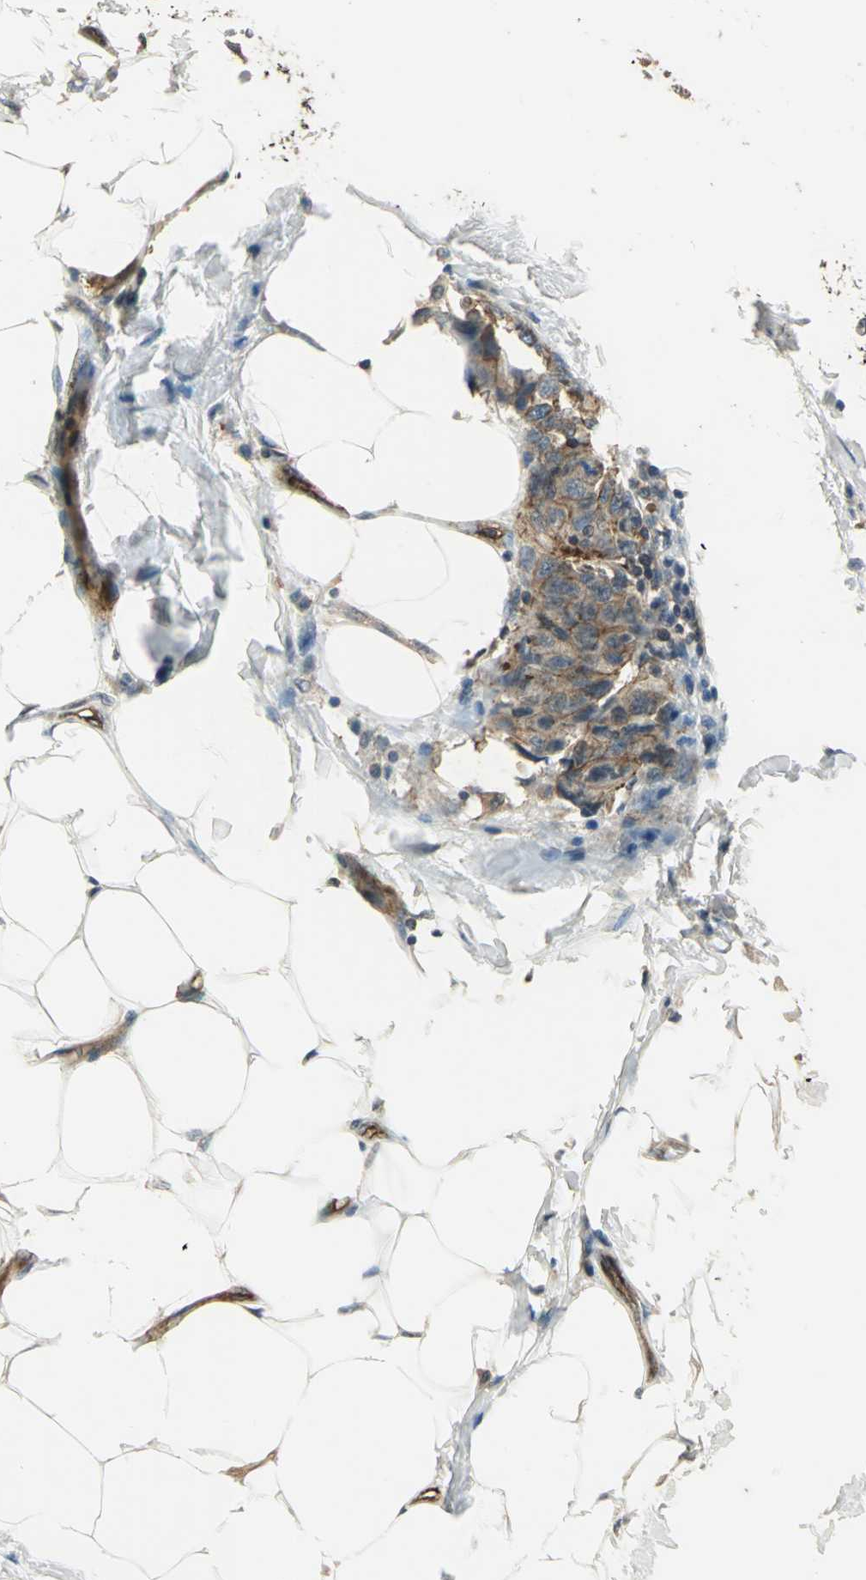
{"staining": {"intensity": "moderate", "quantity": ">75%", "location": "cytoplasmic/membranous"}, "tissue": "breast cancer", "cell_type": "Tumor cells", "image_type": "cancer", "snomed": [{"axis": "morphology", "description": "Duct carcinoma"}, {"axis": "topography", "description": "Breast"}], "caption": "Infiltrating ductal carcinoma (breast) was stained to show a protein in brown. There is medium levels of moderate cytoplasmic/membranous positivity in approximately >75% of tumor cells. The staining was performed using DAB, with brown indicating positive protein expression. Nuclei are stained blue with hematoxylin.", "gene": "RAPGEF1", "patient": {"sex": "female", "age": 80}}